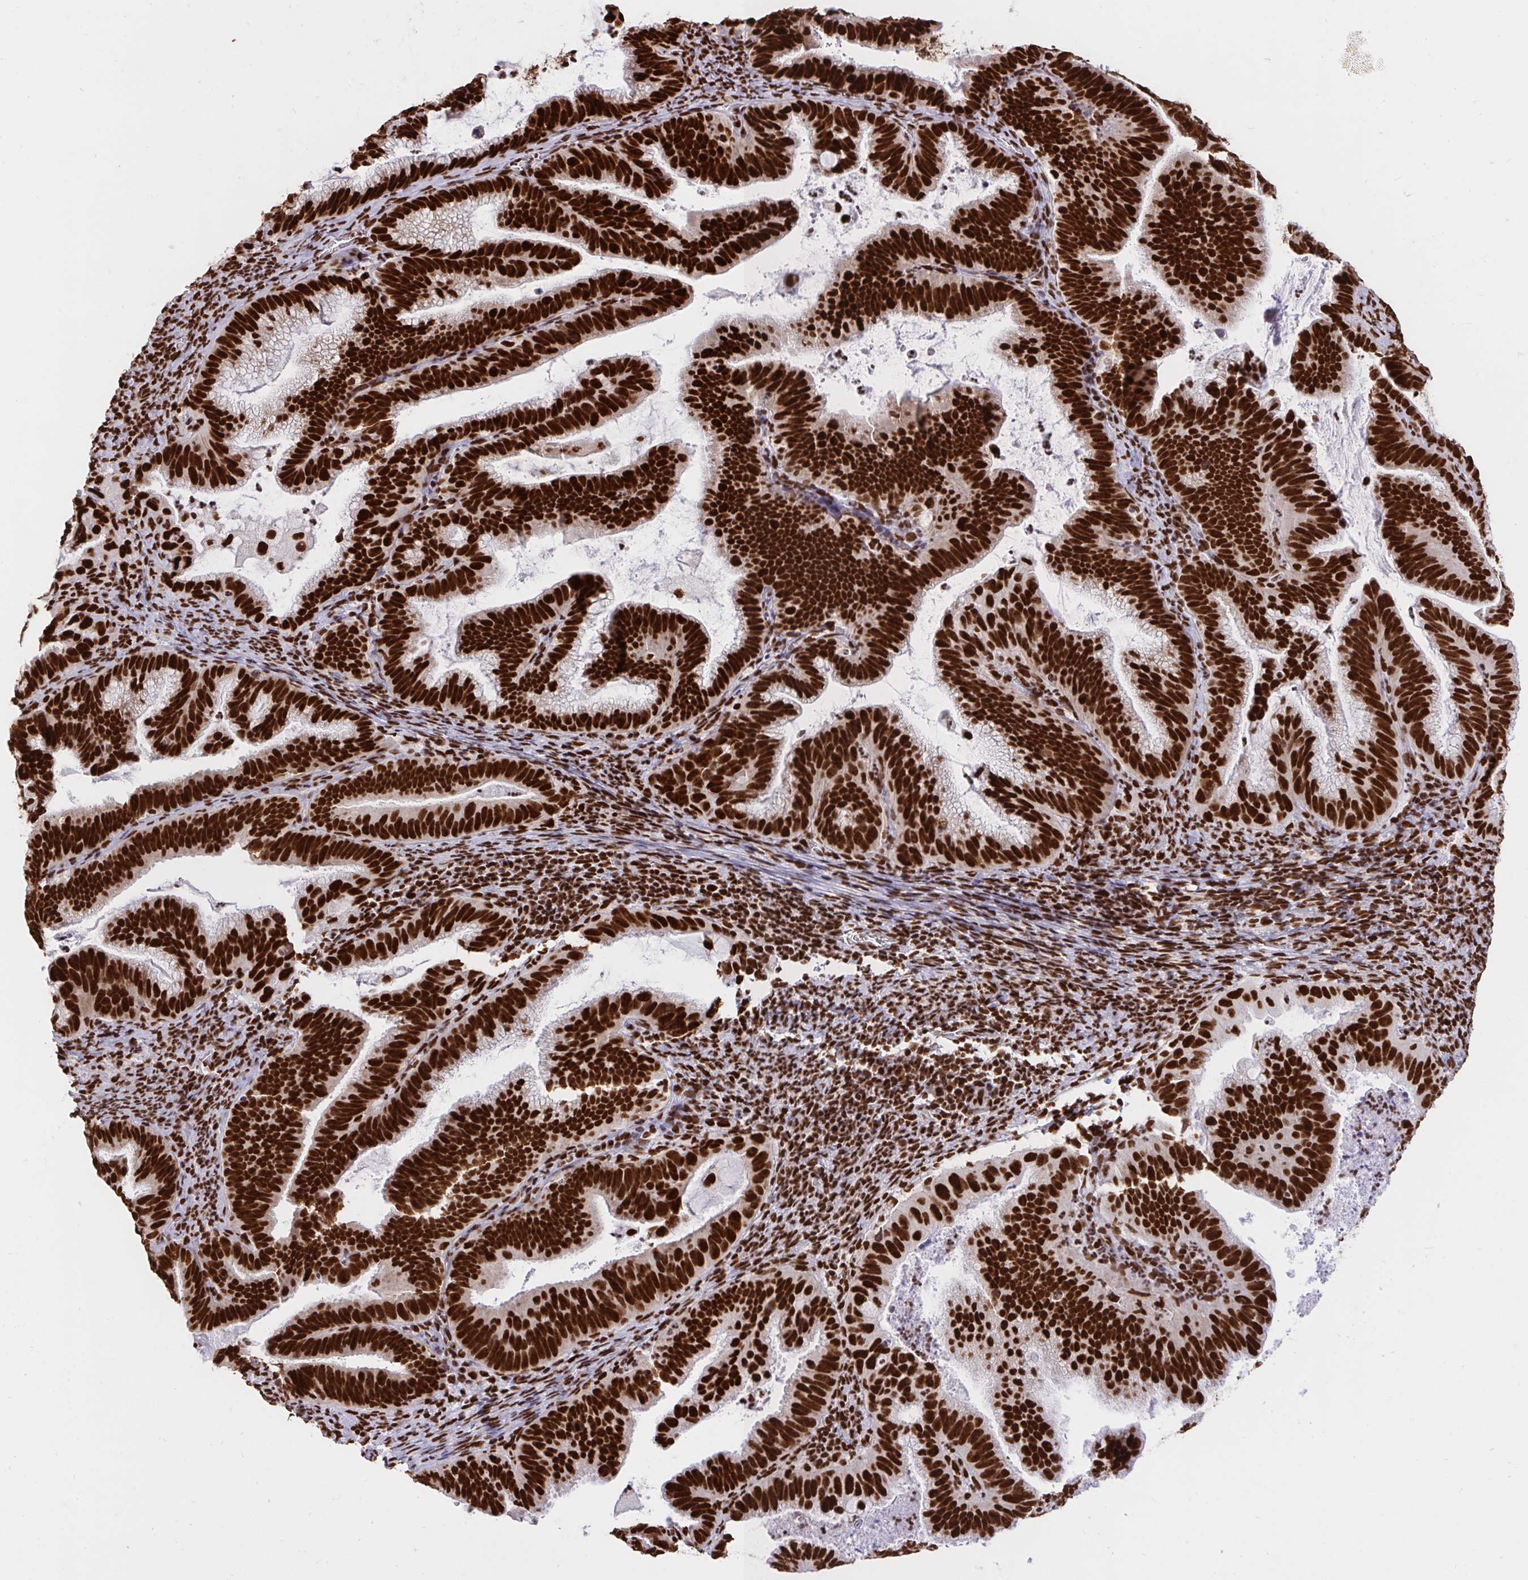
{"staining": {"intensity": "strong", "quantity": ">75%", "location": "nuclear"}, "tissue": "cervical cancer", "cell_type": "Tumor cells", "image_type": "cancer", "snomed": [{"axis": "morphology", "description": "Adenocarcinoma, NOS"}, {"axis": "topography", "description": "Cervix"}], "caption": "A high amount of strong nuclear expression is identified in approximately >75% of tumor cells in cervical cancer (adenocarcinoma) tissue.", "gene": "HNRNPL", "patient": {"sex": "female", "age": 61}}